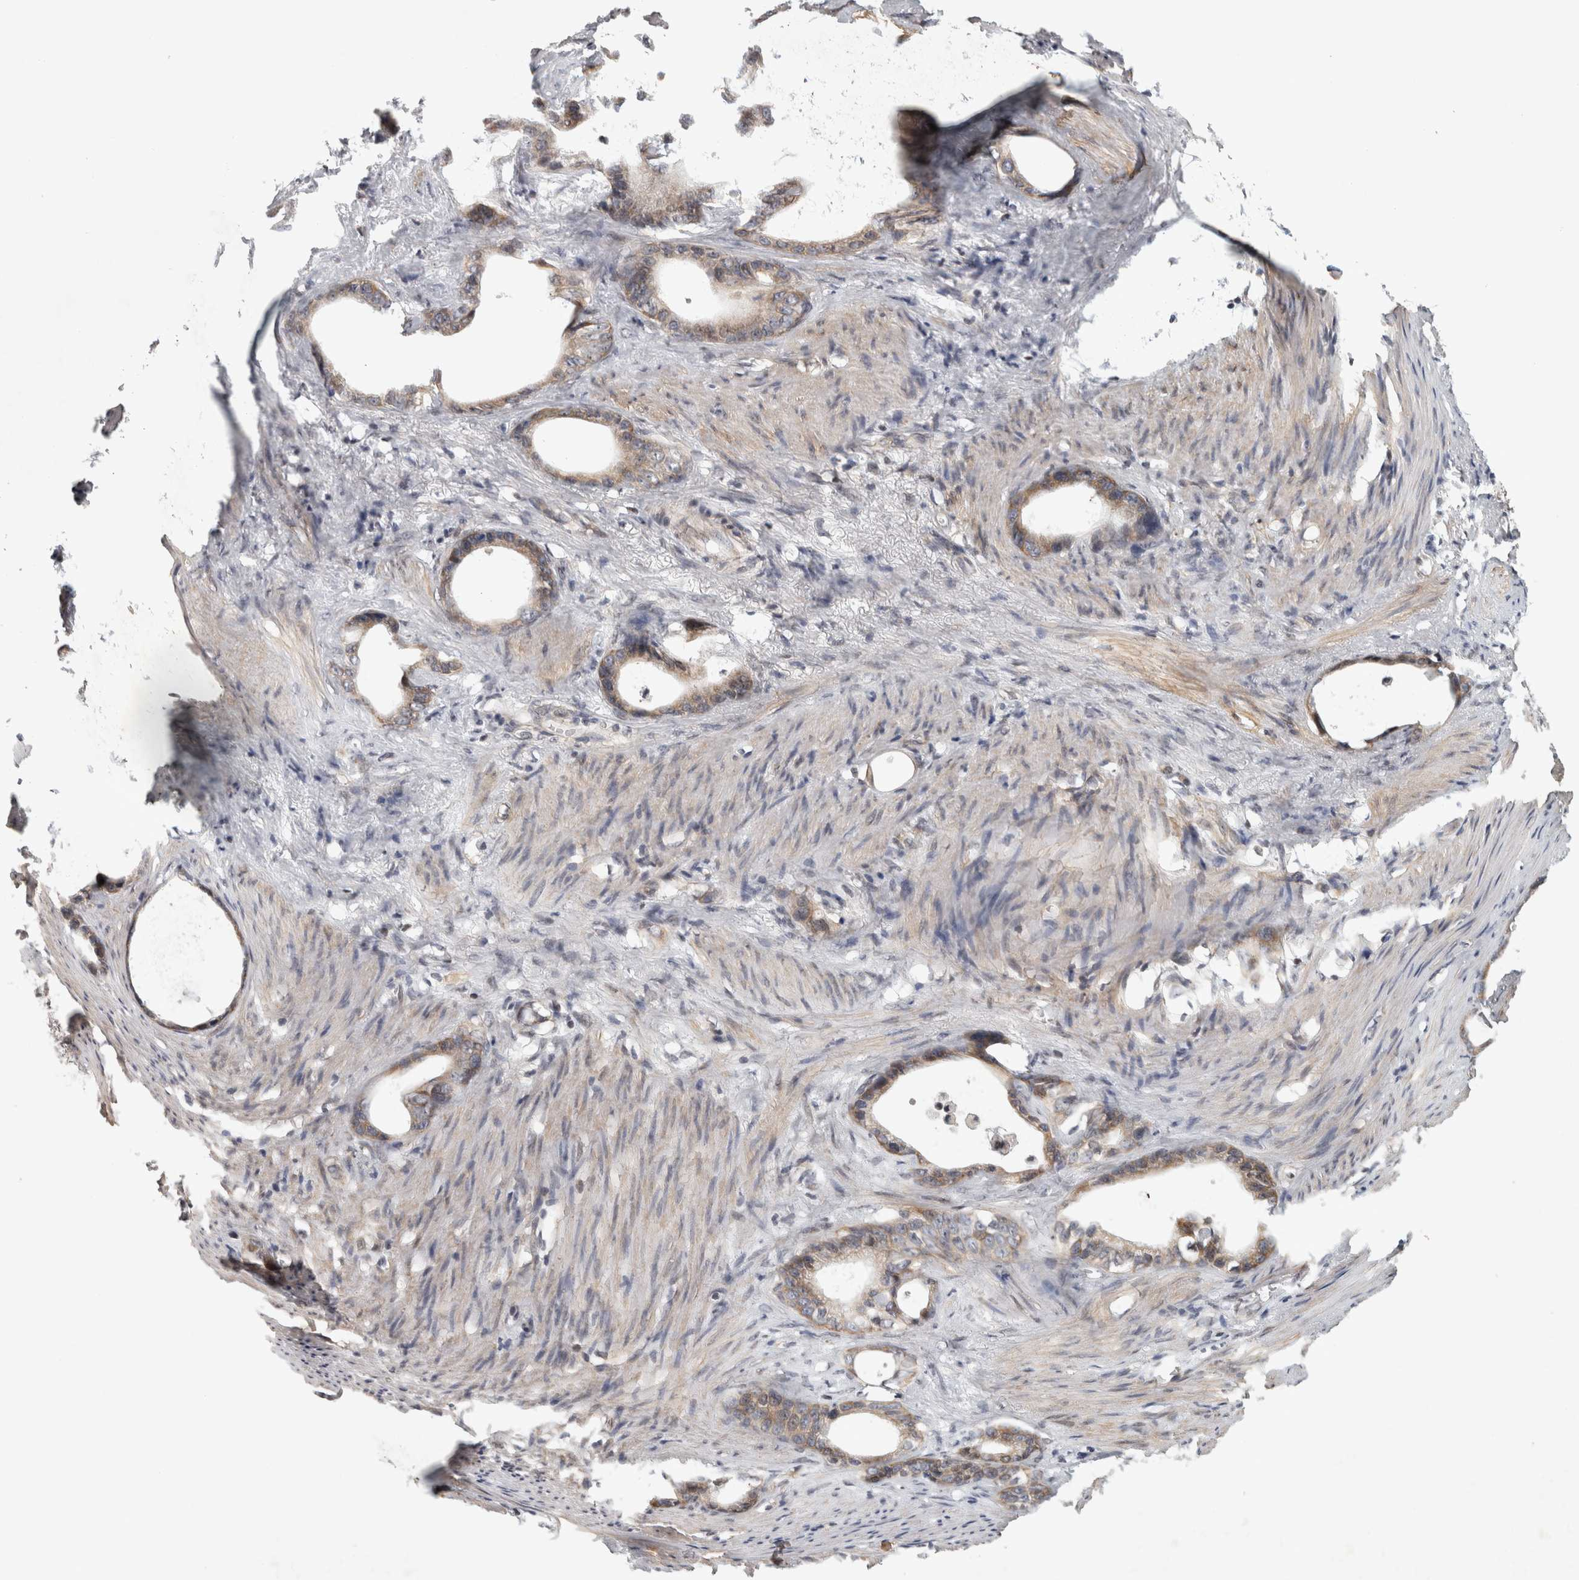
{"staining": {"intensity": "weak", "quantity": ">75%", "location": "cytoplasmic/membranous"}, "tissue": "stomach cancer", "cell_type": "Tumor cells", "image_type": "cancer", "snomed": [{"axis": "morphology", "description": "Adenocarcinoma, NOS"}, {"axis": "topography", "description": "Stomach"}], "caption": "Tumor cells exhibit weak cytoplasmic/membranous staining in approximately >75% of cells in stomach cancer.", "gene": "KDM8", "patient": {"sex": "female", "age": 75}}